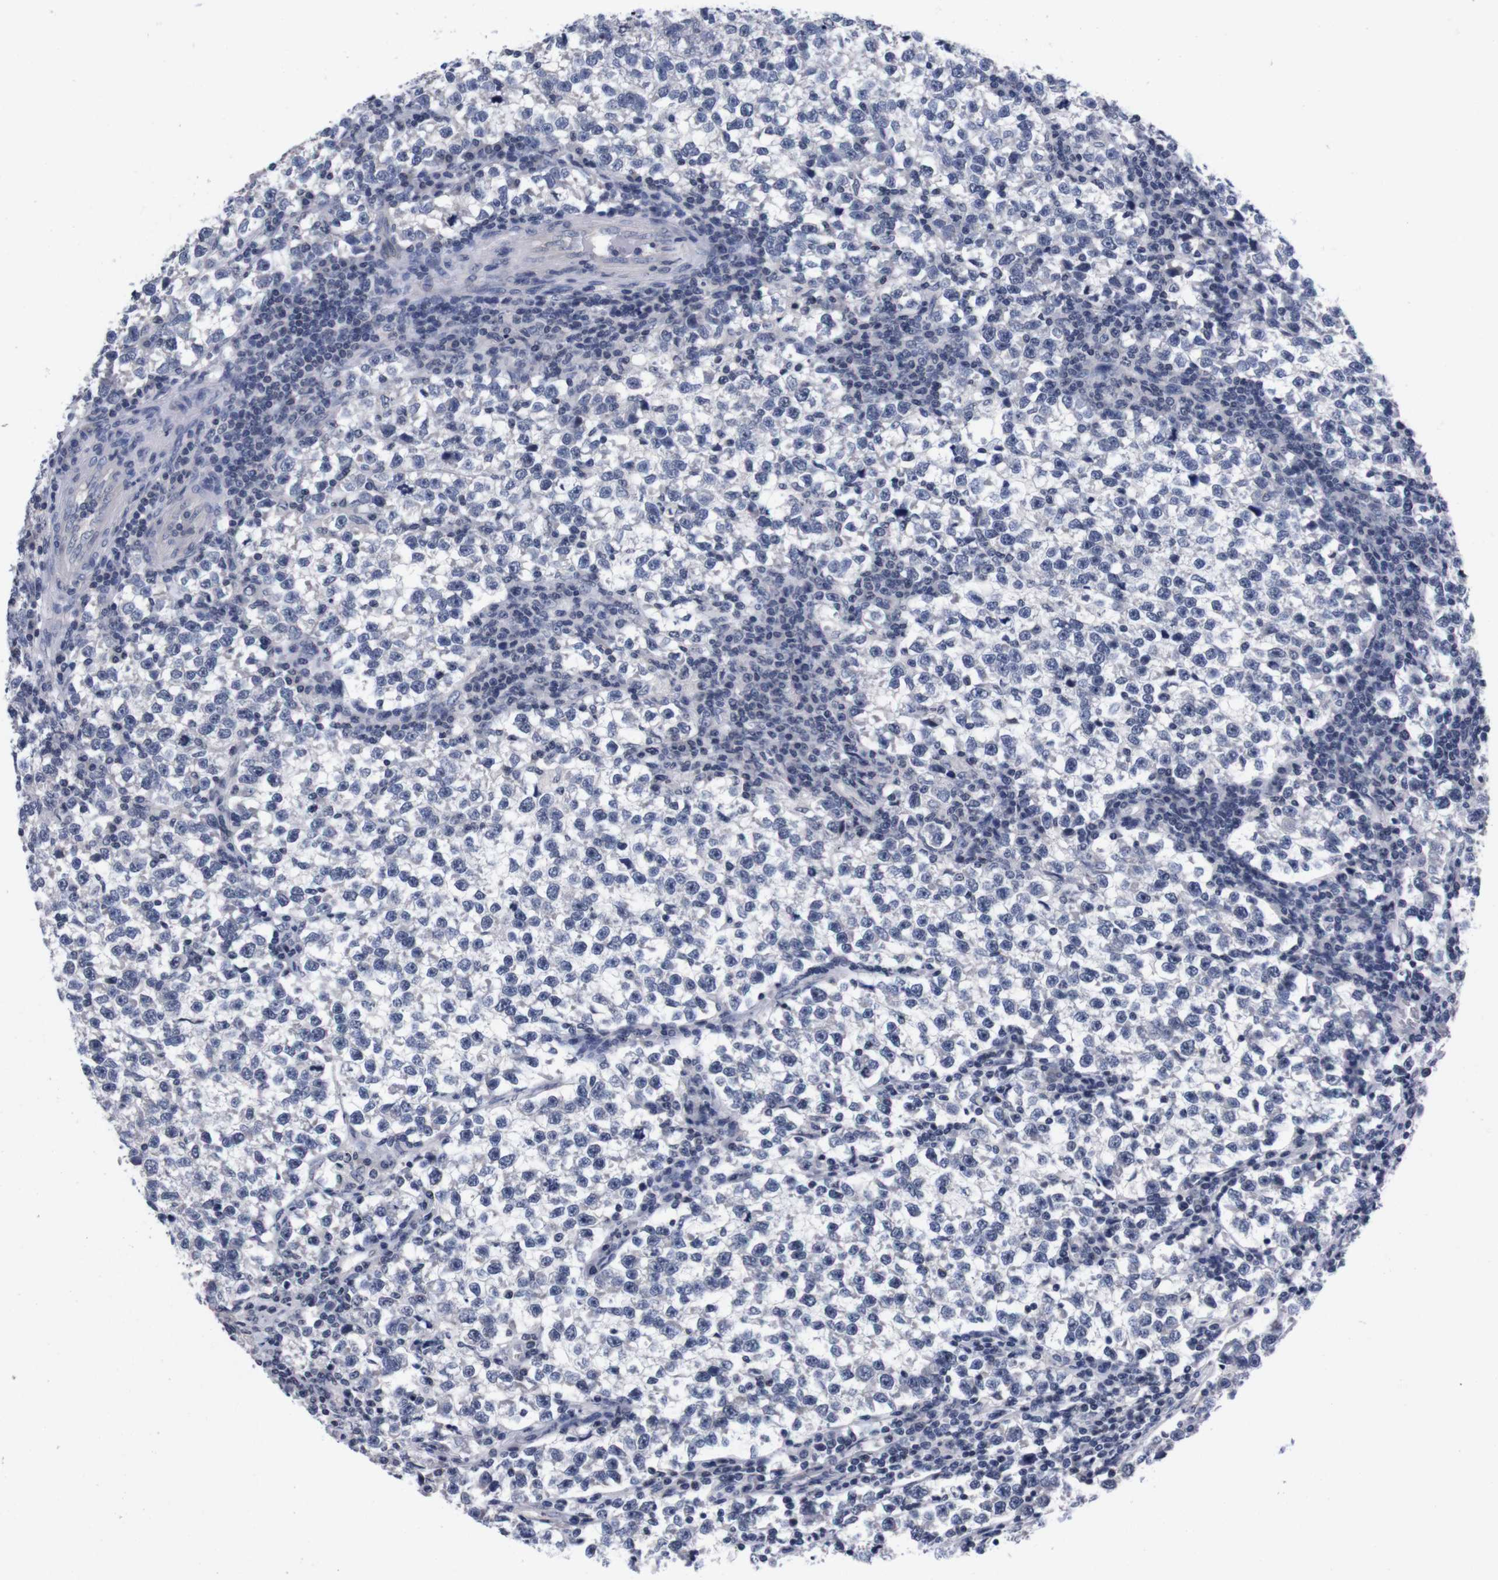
{"staining": {"intensity": "negative", "quantity": "none", "location": "none"}, "tissue": "testis cancer", "cell_type": "Tumor cells", "image_type": "cancer", "snomed": [{"axis": "morphology", "description": "Normal tissue, NOS"}, {"axis": "morphology", "description": "Seminoma, NOS"}, {"axis": "topography", "description": "Testis"}], "caption": "High power microscopy photomicrograph of an immunohistochemistry photomicrograph of seminoma (testis), revealing no significant positivity in tumor cells. (Brightfield microscopy of DAB (3,3'-diaminobenzidine) immunohistochemistry (IHC) at high magnification).", "gene": "TNFRSF21", "patient": {"sex": "male", "age": 43}}